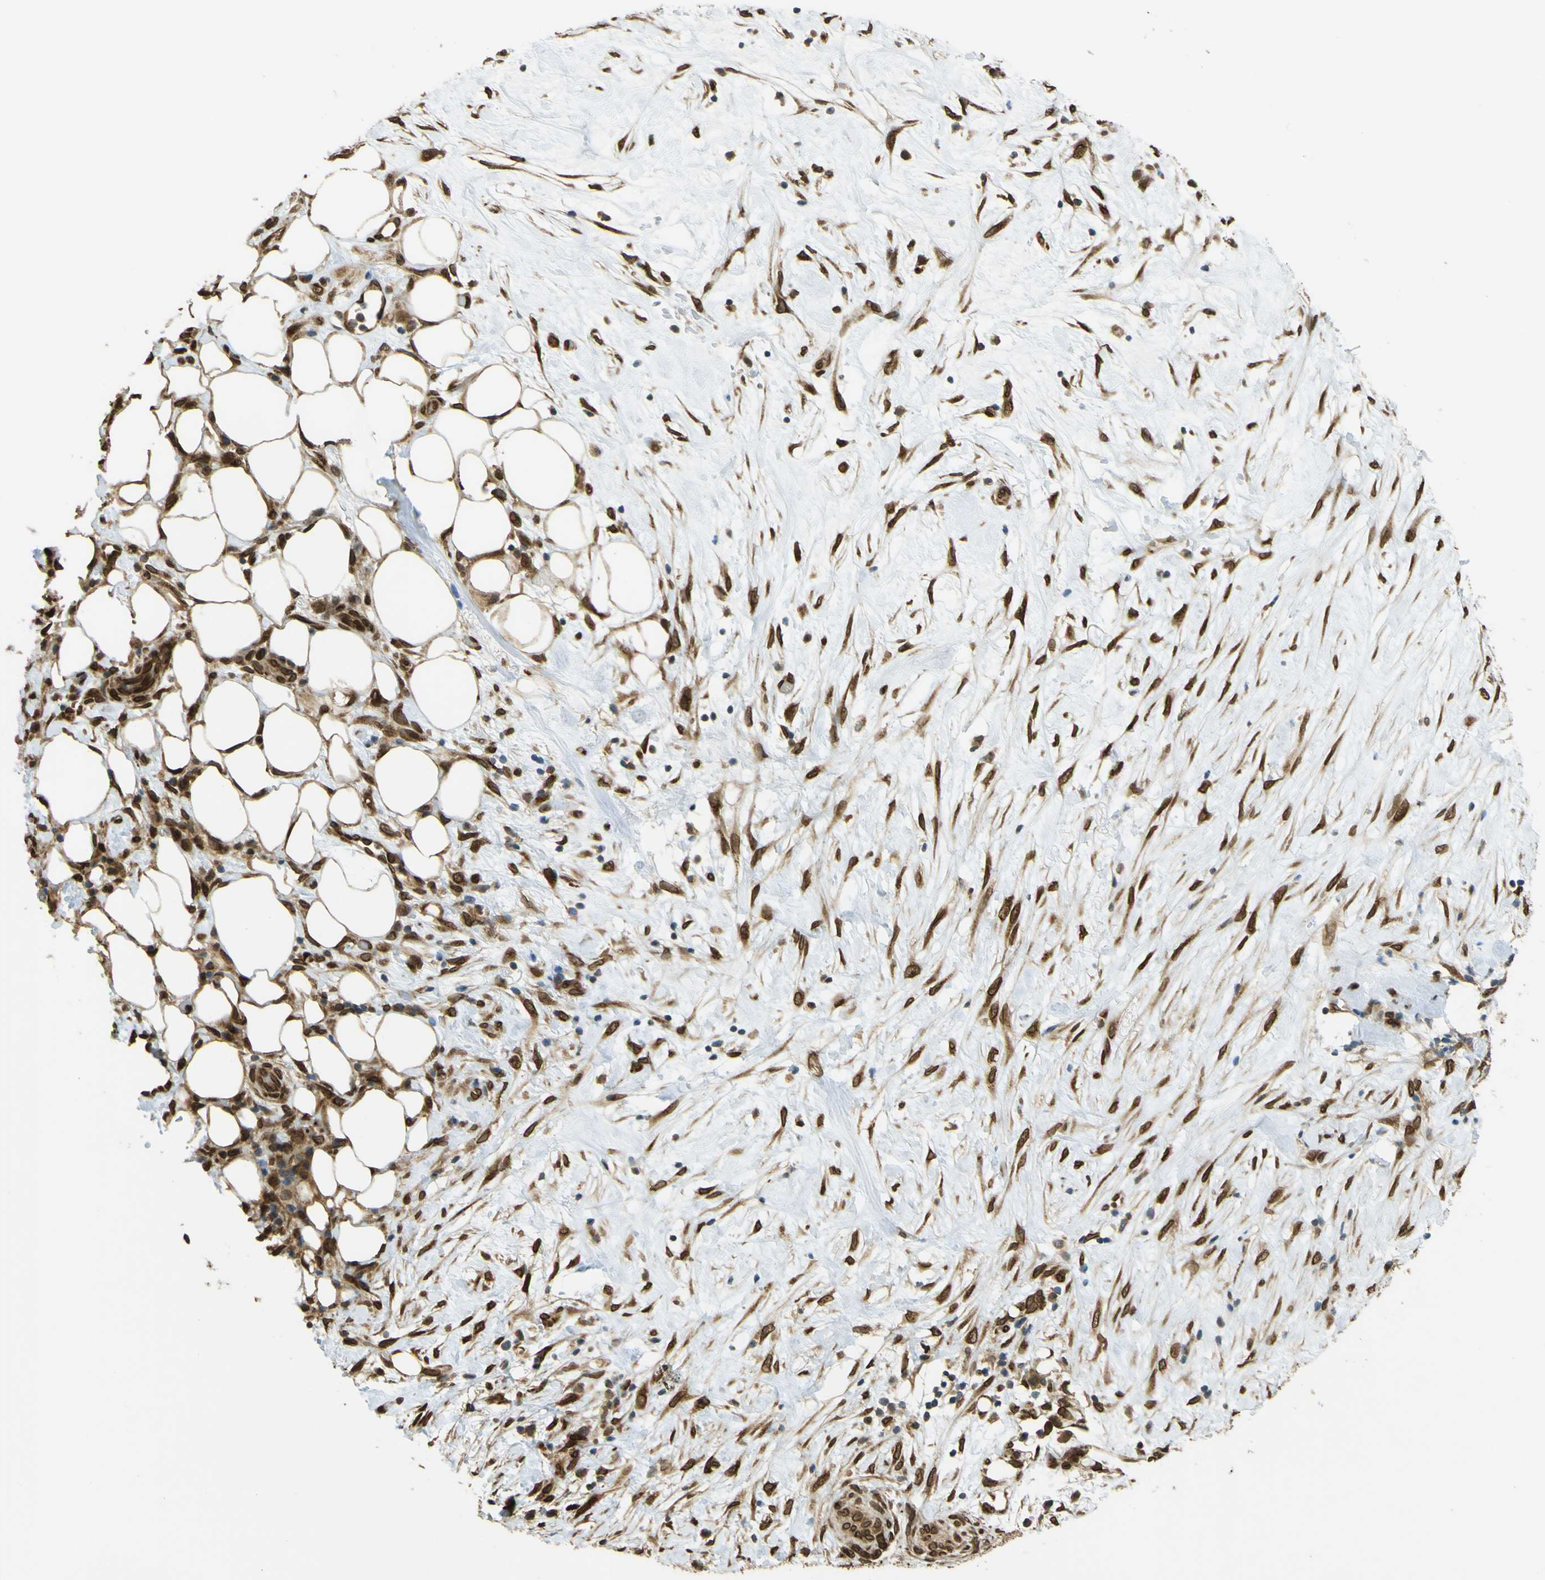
{"staining": {"intensity": "strong", "quantity": ">75%", "location": "cytoplasmic/membranous,nuclear"}, "tissue": "pancreatic cancer", "cell_type": "Tumor cells", "image_type": "cancer", "snomed": [{"axis": "morphology", "description": "Adenocarcinoma, NOS"}, {"axis": "topography", "description": "Pancreas"}], "caption": "Pancreatic cancer (adenocarcinoma) tissue reveals strong cytoplasmic/membranous and nuclear expression in approximately >75% of tumor cells The staining is performed using DAB brown chromogen to label protein expression. The nuclei are counter-stained blue using hematoxylin.", "gene": "GALNT1", "patient": {"sex": "female", "age": 78}}